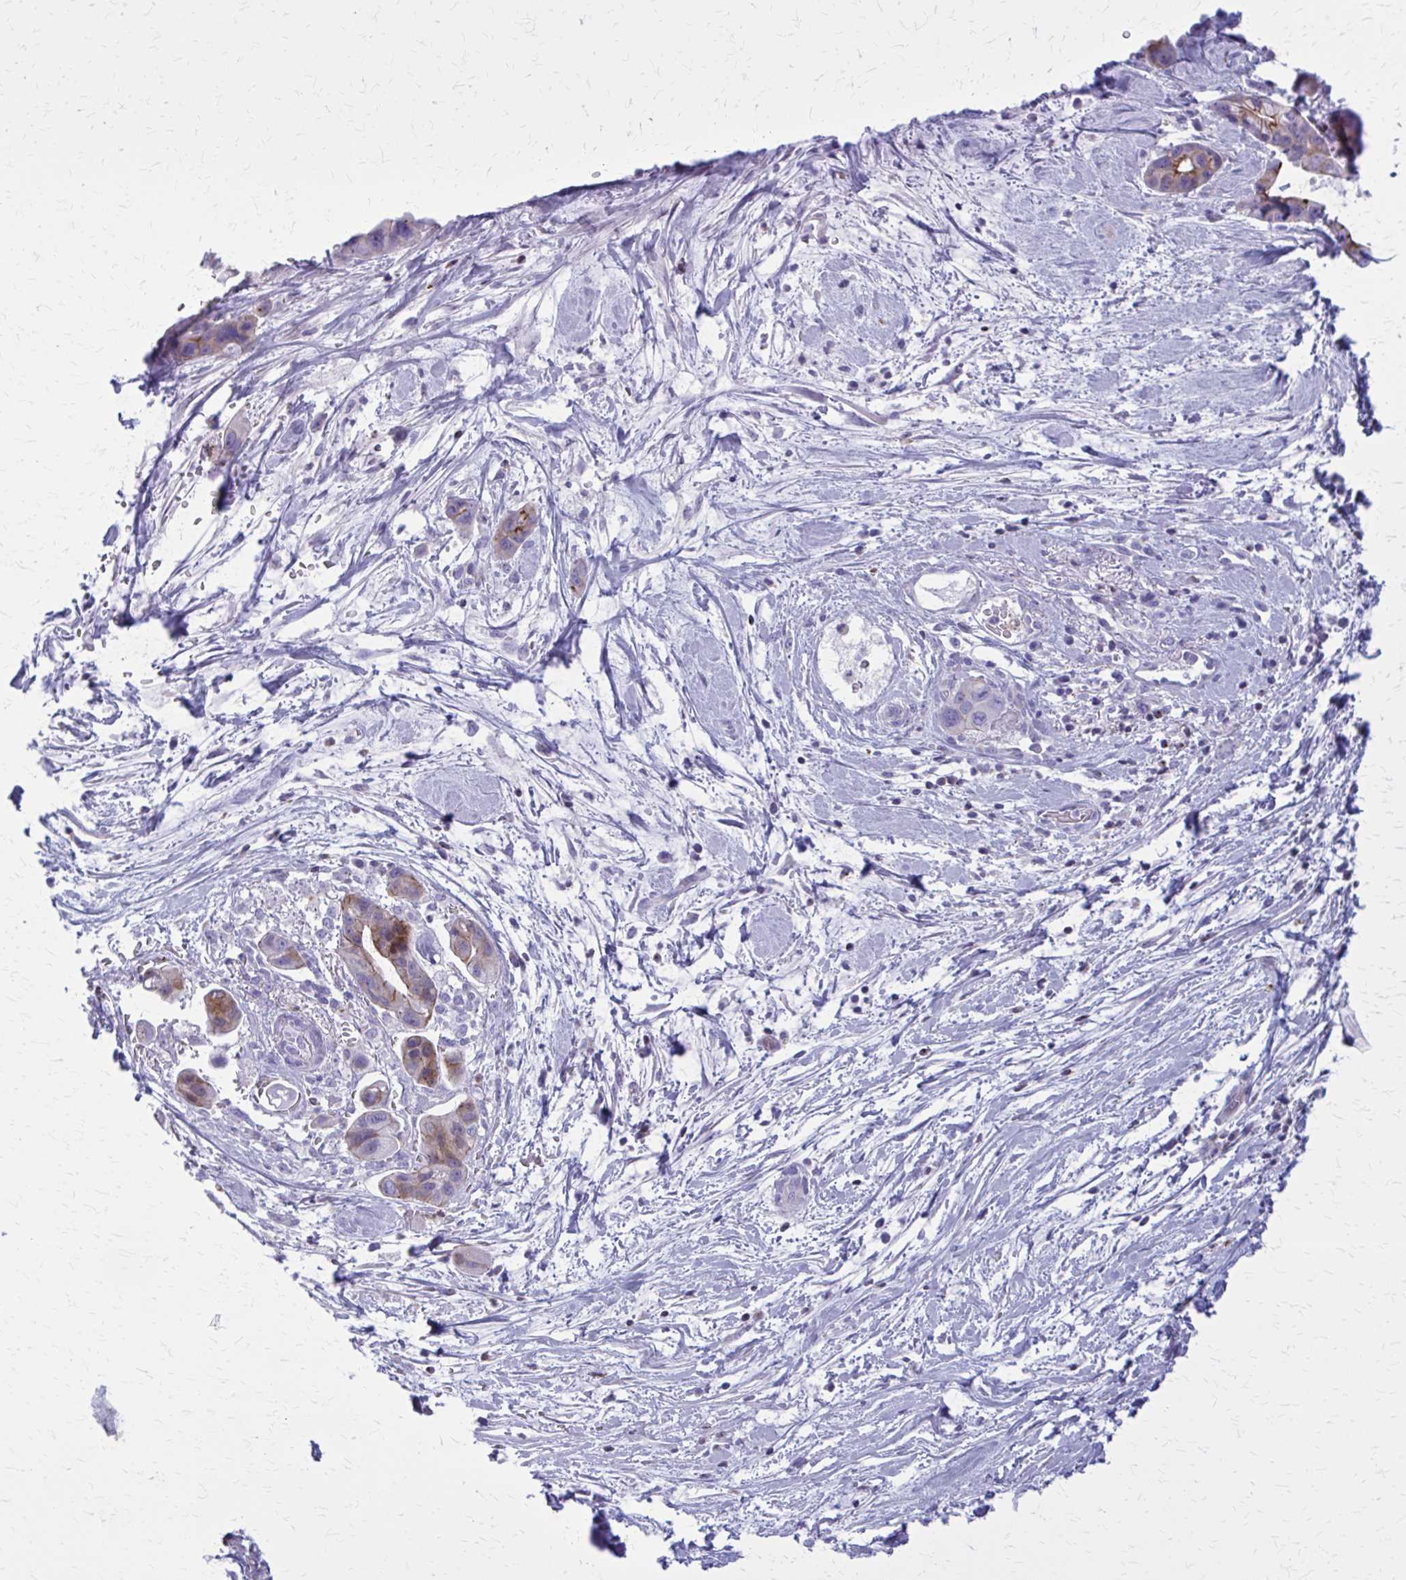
{"staining": {"intensity": "moderate", "quantity": "<25%", "location": "cytoplasmic/membranous"}, "tissue": "pancreatic cancer", "cell_type": "Tumor cells", "image_type": "cancer", "snomed": [{"axis": "morphology", "description": "Adenocarcinoma, NOS"}, {"axis": "topography", "description": "Pancreas"}], "caption": "The micrograph reveals immunohistochemical staining of pancreatic cancer (adenocarcinoma). There is moderate cytoplasmic/membranous positivity is present in about <25% of tumor cells. The protein of interest is stained brown, and the nuclei are stained in blue (DAB (3,3'-diaminobenzidine) IHC with brightfield microscopy, high magnification).", "gene": "PEDS1", "patient": {"sex": "male", "age": 68}}